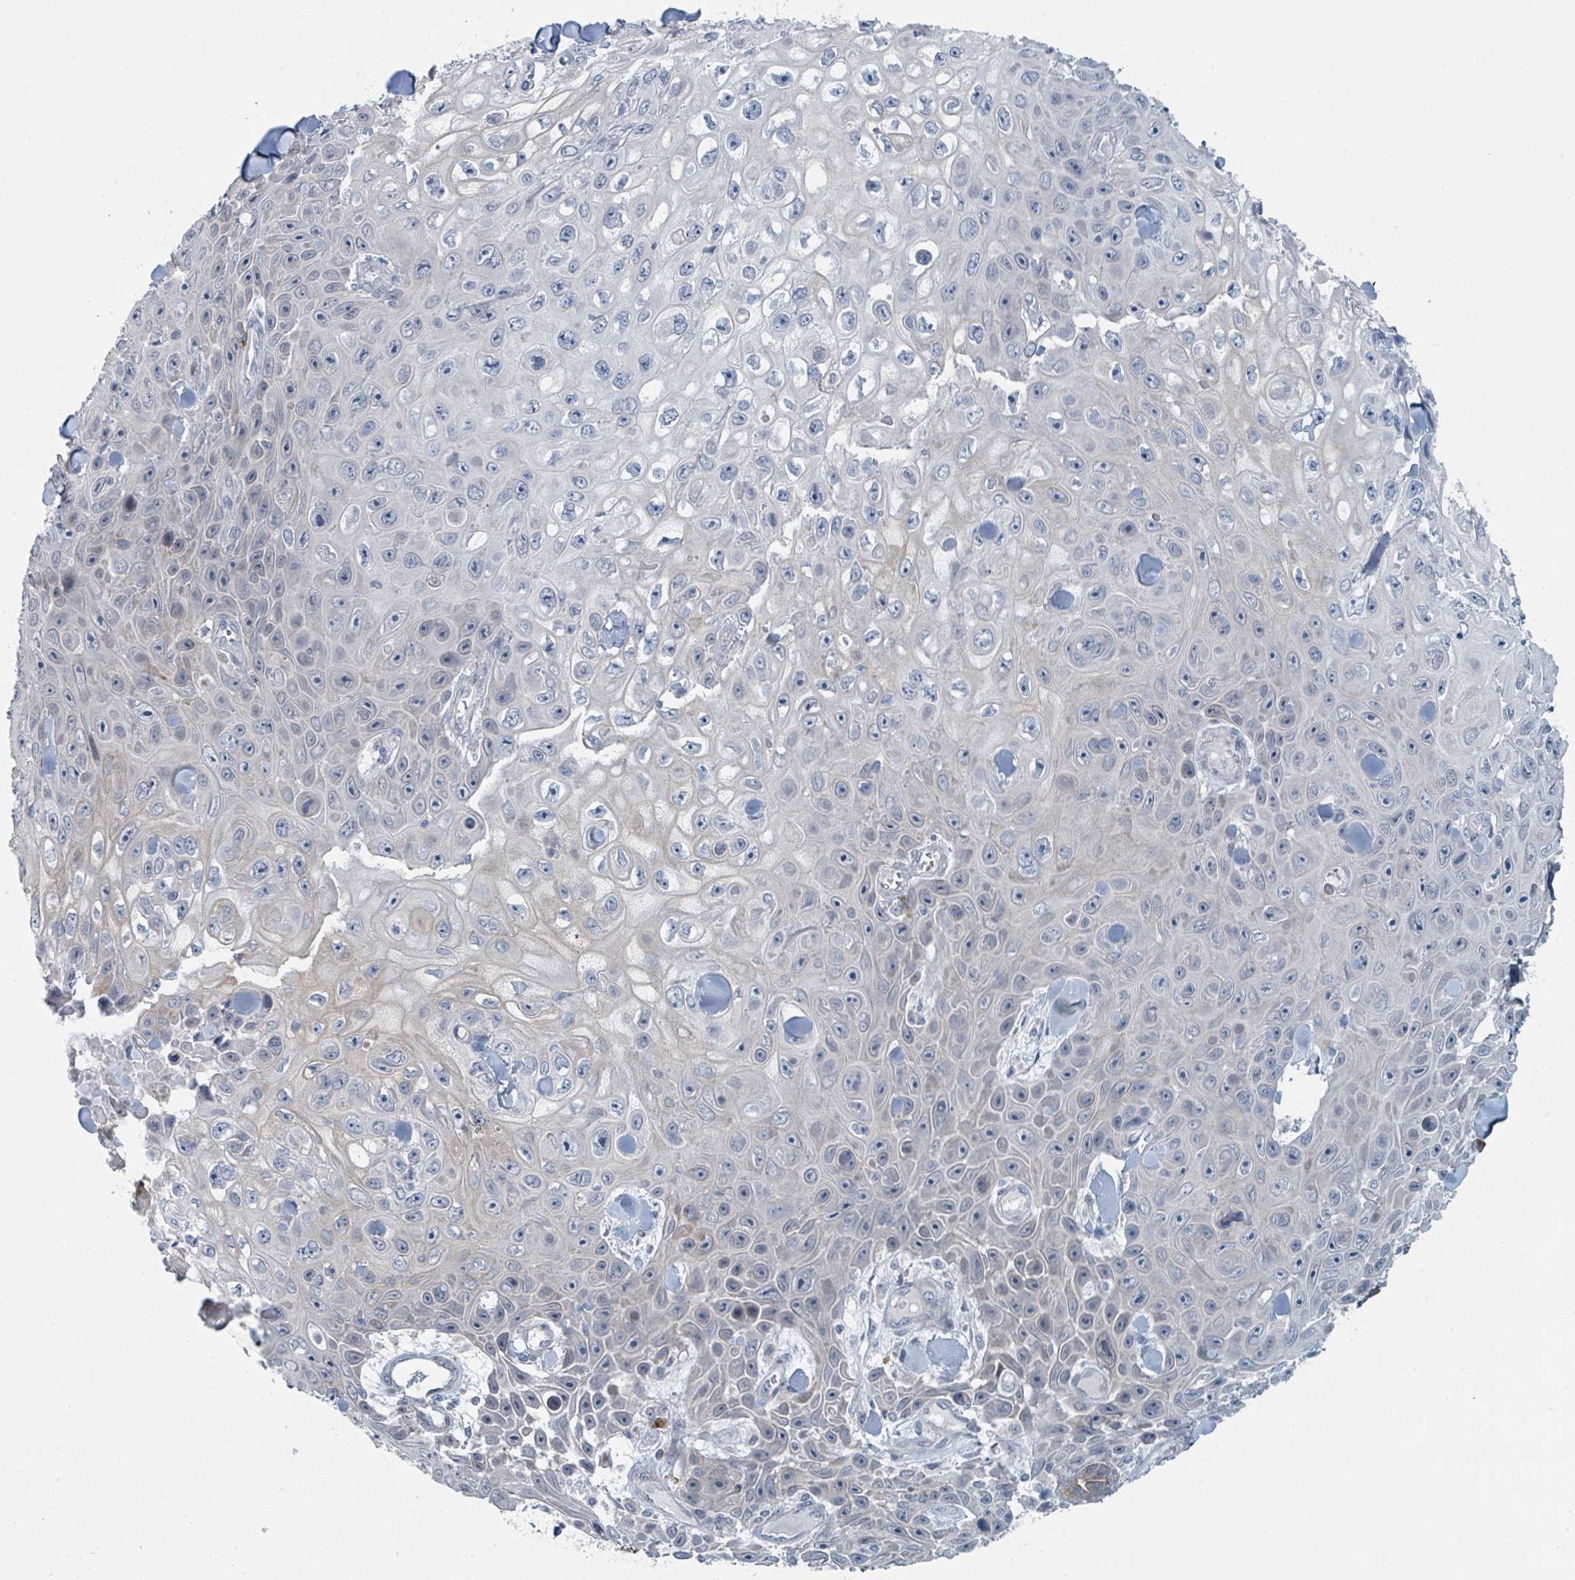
{"staining": {"intensity": "negative", "quantity": "none", "location": "none"}, "tissue": "skin cancer", "cell_type": "Tumor cells", "image_type": "cancer", "snomed": [{"axis": "morphology", "description": "Squamous cell carcinoma, NOS"}, {"axis": "topography", "description": "Skin"}], "caption": "Immunohistochemistry (IHC) of human skin cancer reveals no expression in tumor cells.", "gene": "ANKRD55", "patient": {"sex": "male", "age": 82}}